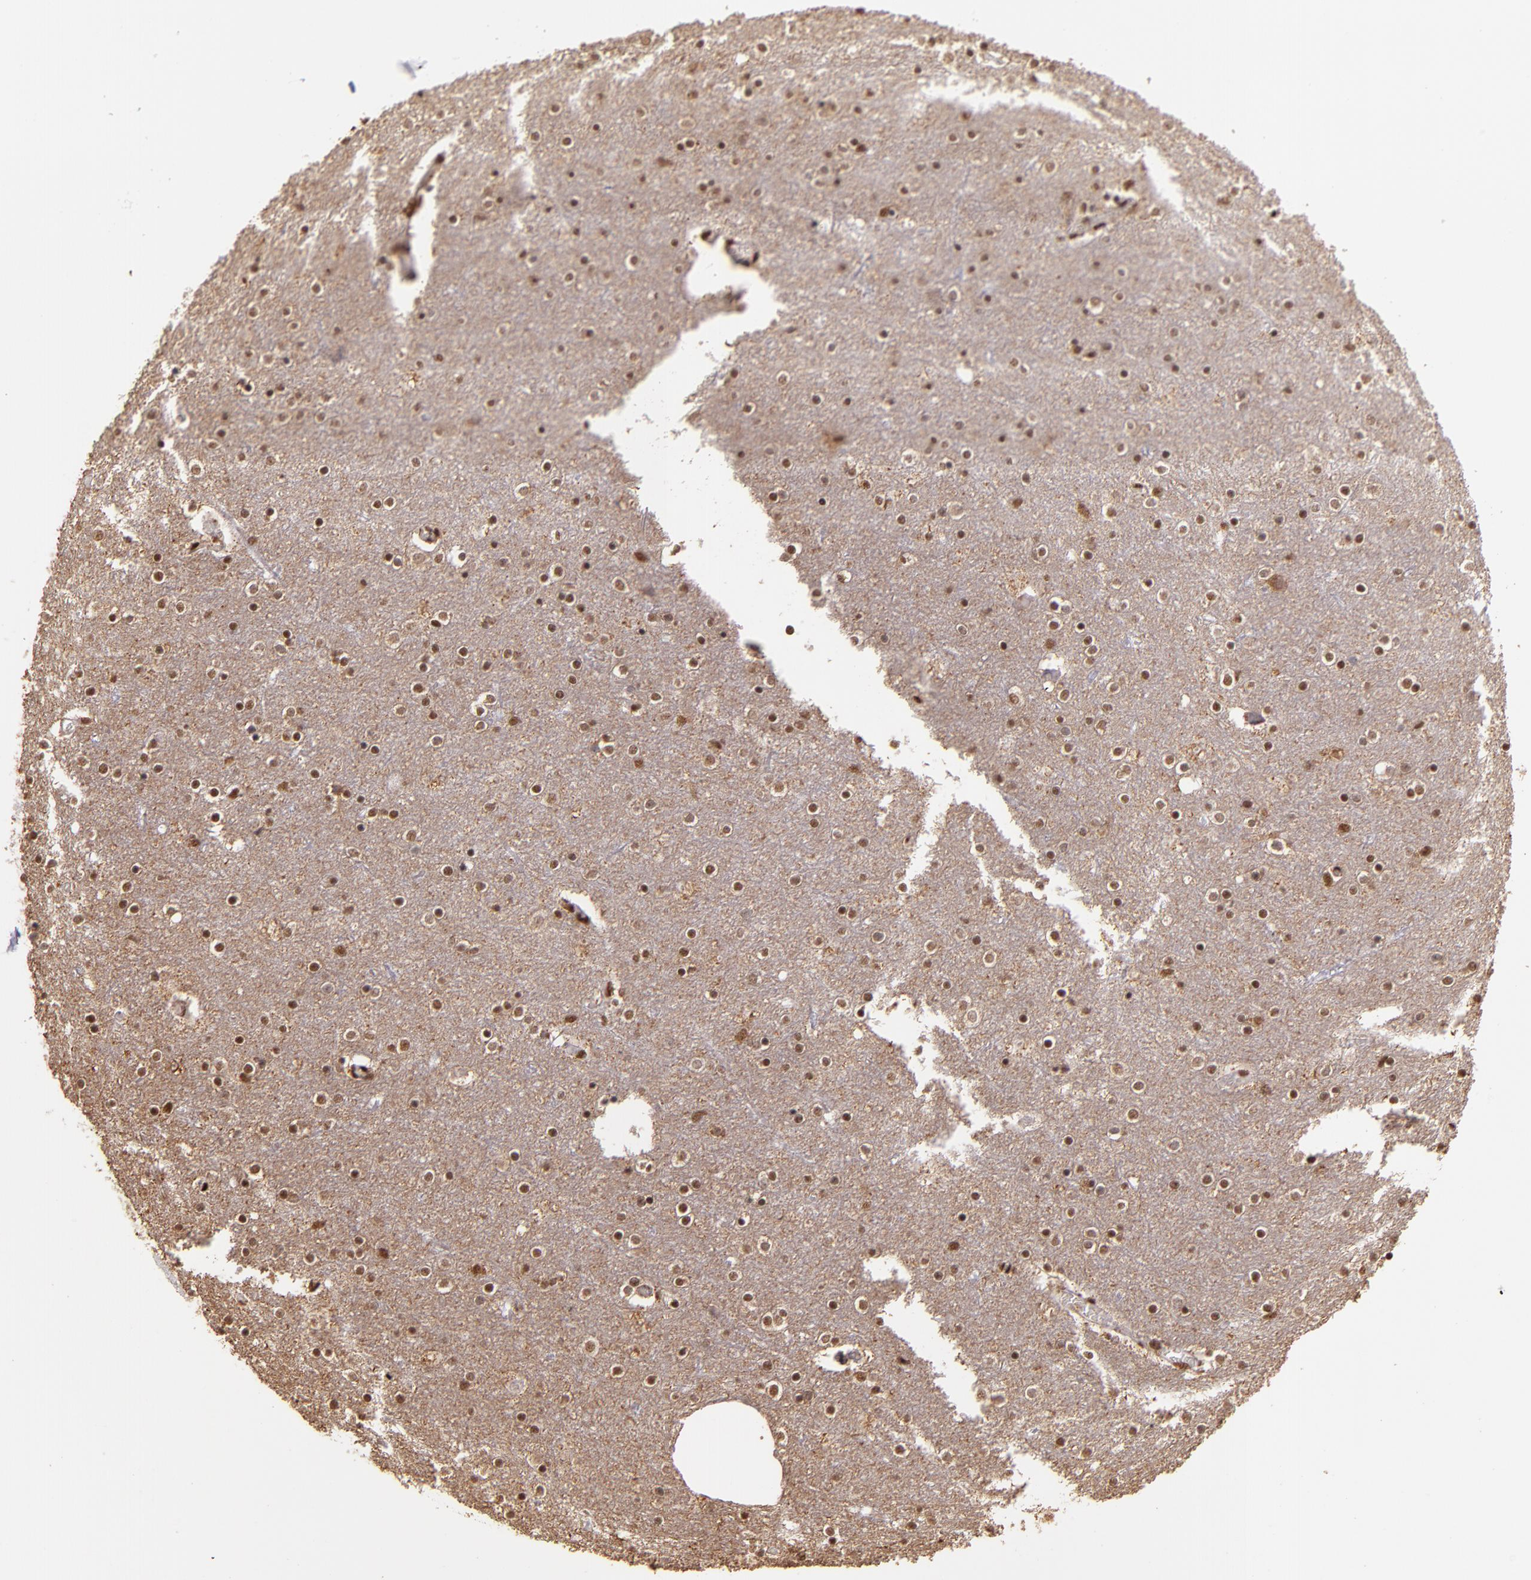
{"staining": {"intensity": "moderate", "quantity": "25%-75%", "location": "cytoplasmic/membranous,nuclear"}, "tissue": "cerebral cortex", "cell_type": "Endothelial cells", "image_type": "normal", "snomed": [{"axis": "morphology", "description": "Normal tissue, NOS"}, {"axis": "topography", "description": "Cerebral cortex"}], "caption": "This histopathology image shows IHC staining of benign cerebral cortex, with medium moderate cytoplasmic/membranous,nuclear expression in approximately 25%-75% of endothelial cells.", "gene": "SP1", "patient": {"sex": "female", "age": 54}}